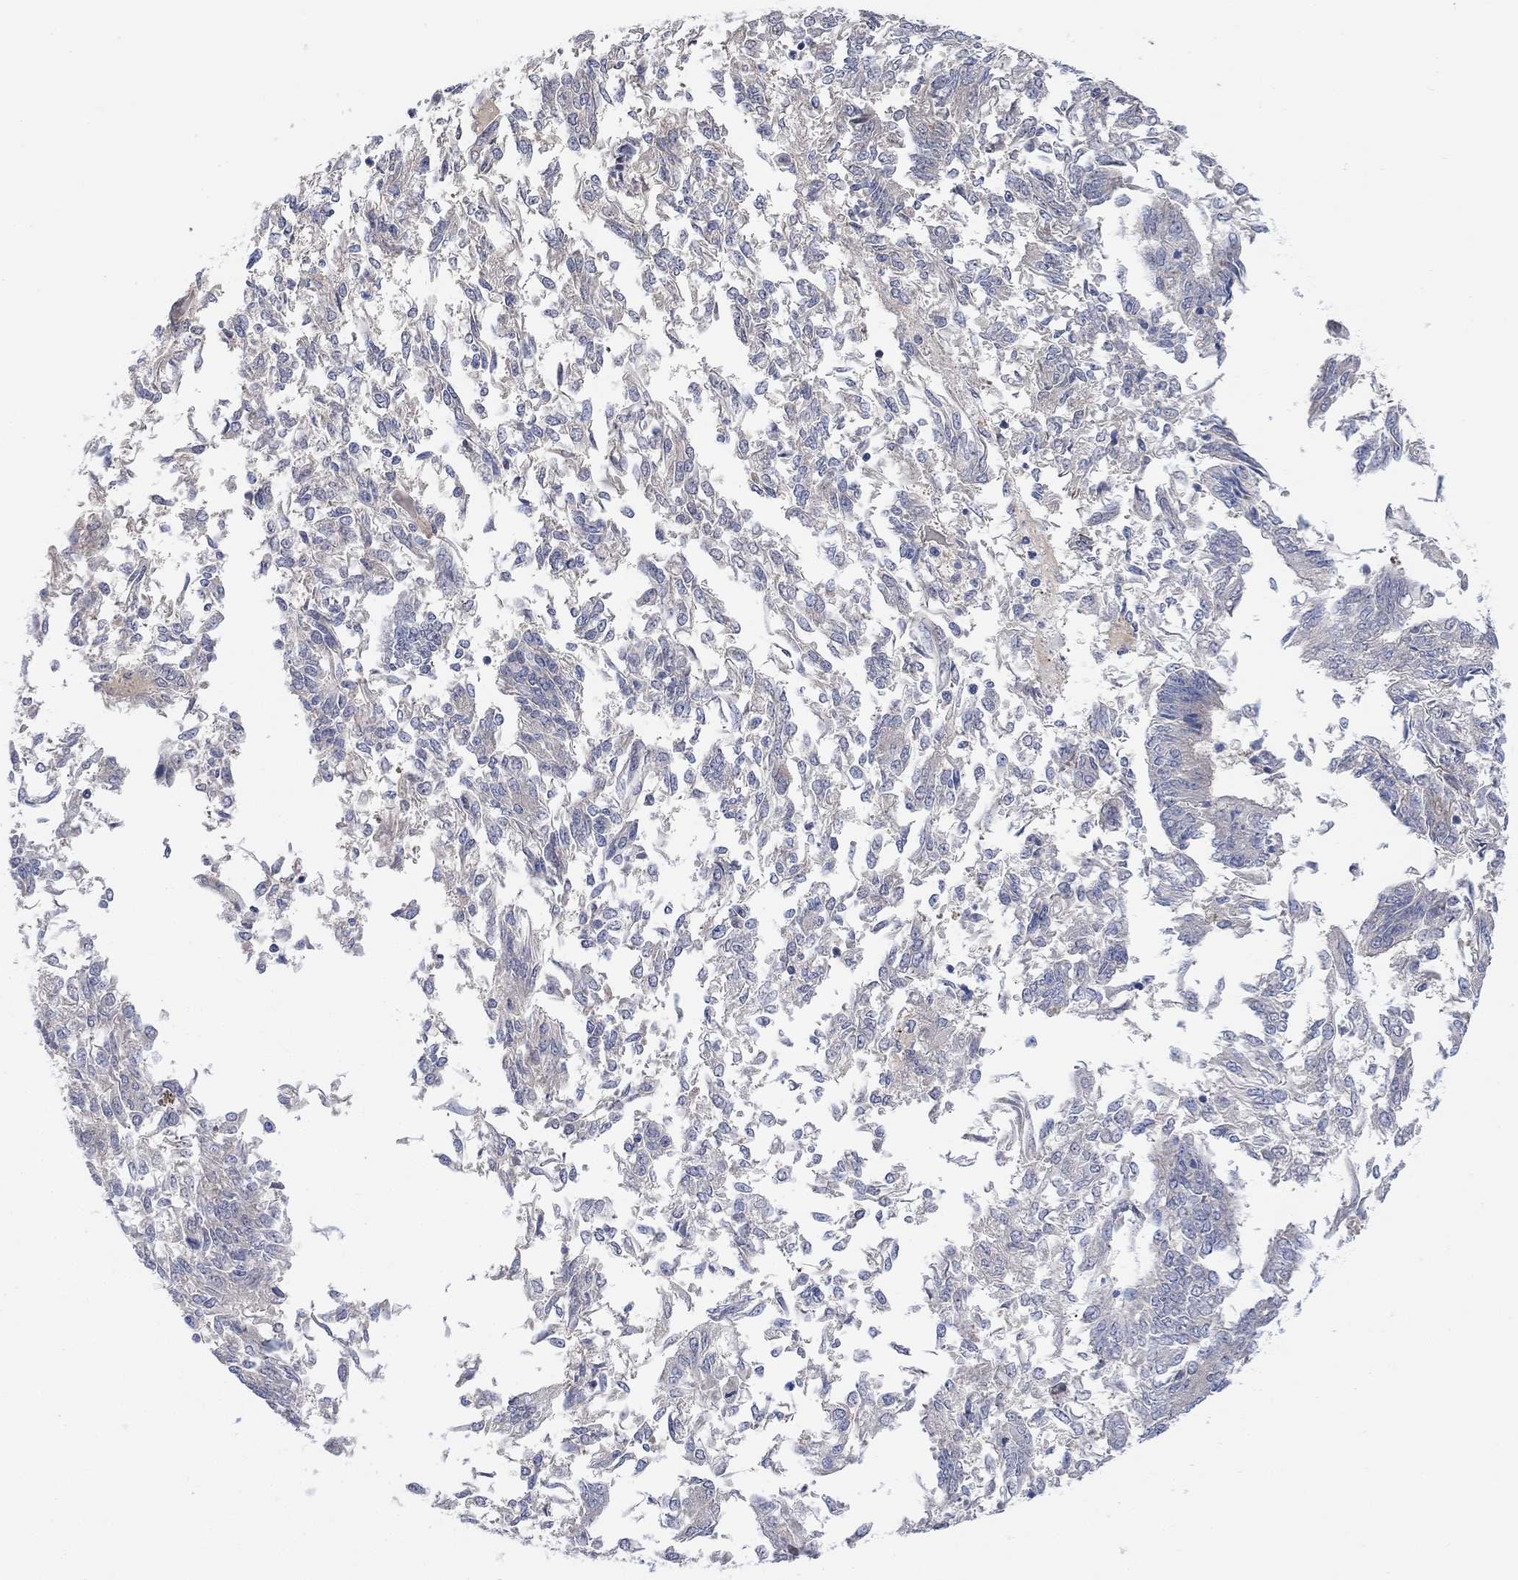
{"staining": {"intensity": "negative", "quantity": "none", "location": "none"}, "tissue": "endometrial cancer", "cell_type": "Tumor cells", "image_type": "cancer", "snomed": [{"axis": "morphology", "description": "Adenocarcinoma, NOS"}, {"axis": "topography", "description": "Endometrium"}], "caption": "An immunohistochemistry histopathology image of endometrial cancer (adenocarcinoma) is shown. There is no staining in tumor cells of endometrial cancer (adenocarcinoma).", "gene": "CNTF", "patient": {"sex": "female", "age": 58}}